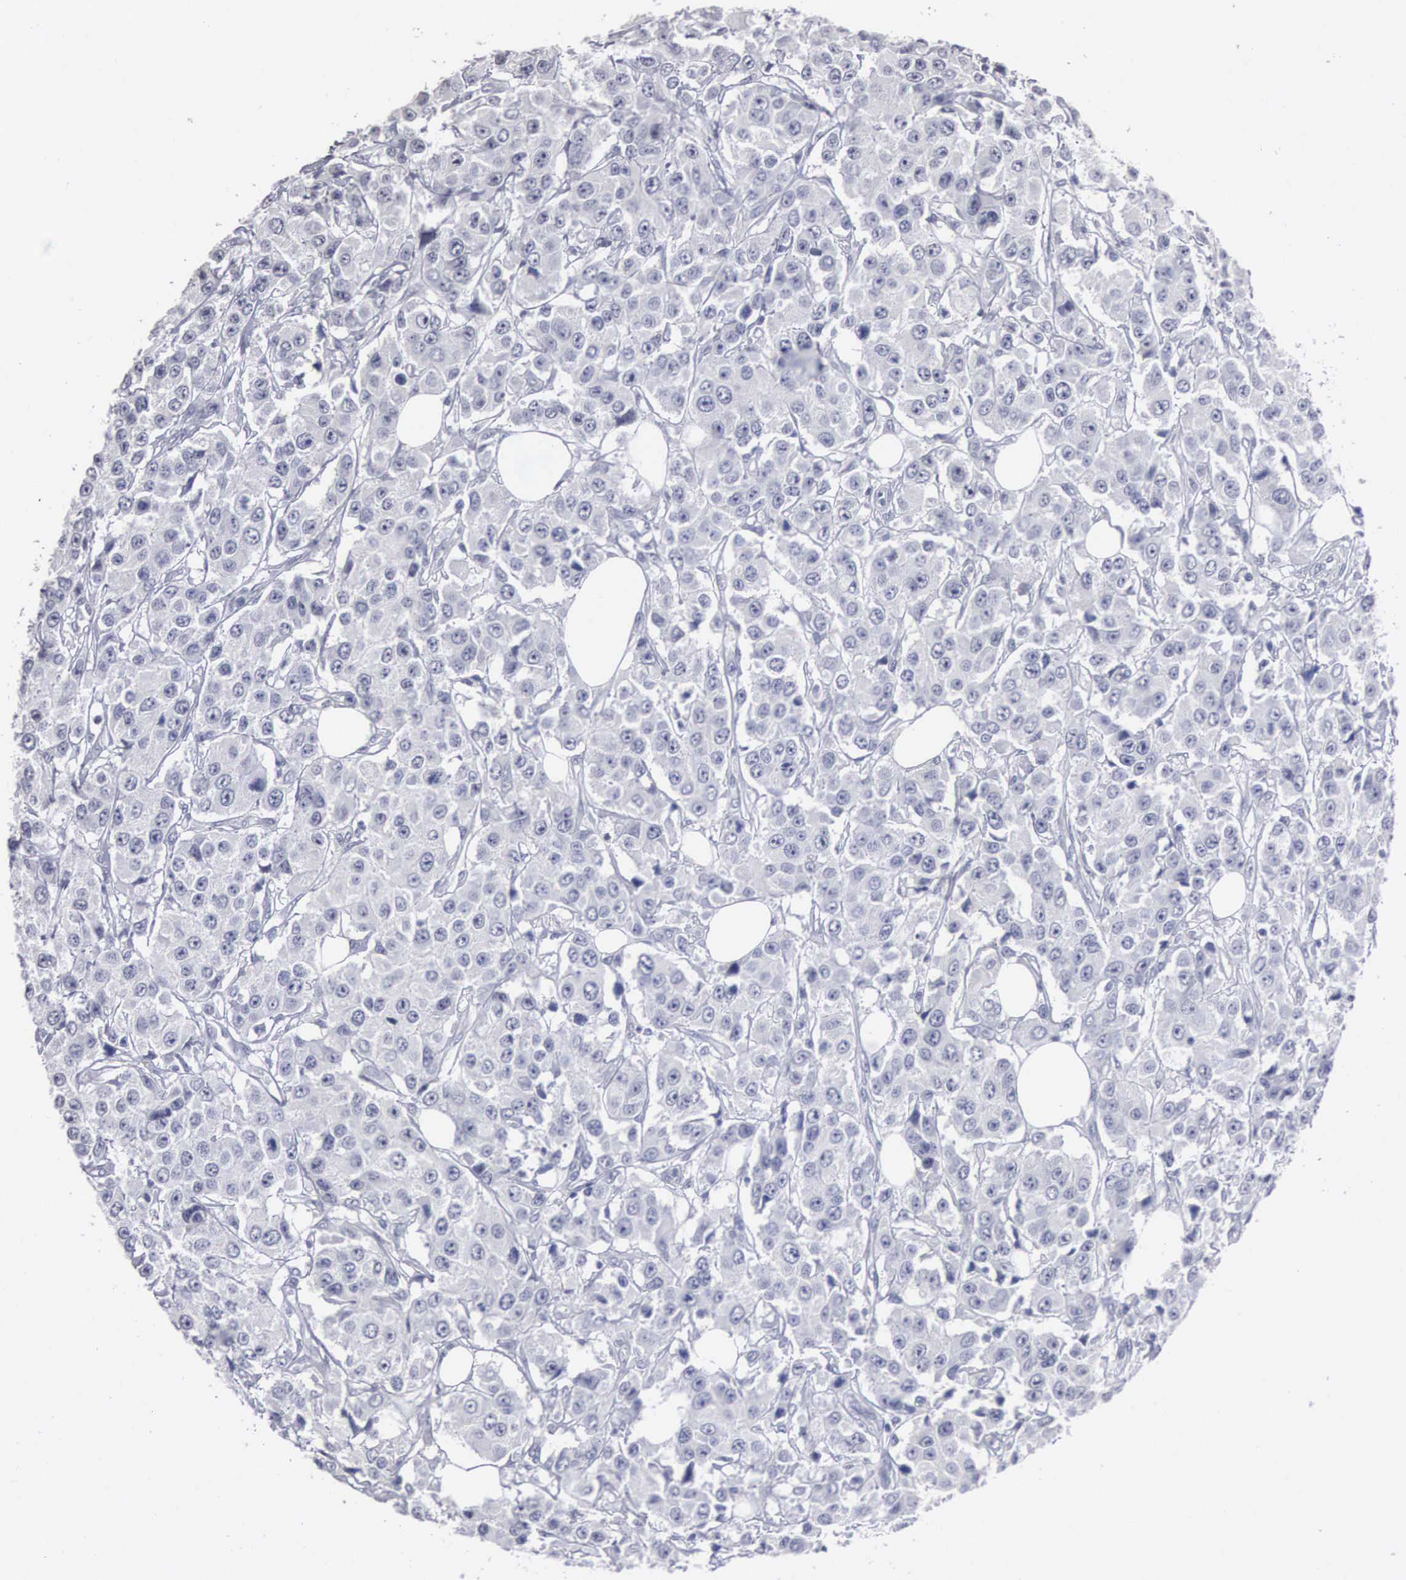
{"staining": {"intensity": "negative", "quantity": "none", "location": "none"}, "tissue": "breast cancer", "cell_type": "Tumor cells", "image_type": "cancer", "snomed": [{"axis": "morphology", "description": "Duct carcinoma"}, {"axis": "topography", "description": "Breast"}], "caption": "Immunohistochemical staining of breast cancer shows no significant positivity in tumor cells. (Brightfield microscopy of DAB IHC at high magnification).", "gene": "UPB1", "patient": {"sex": "female", "age": 58}}